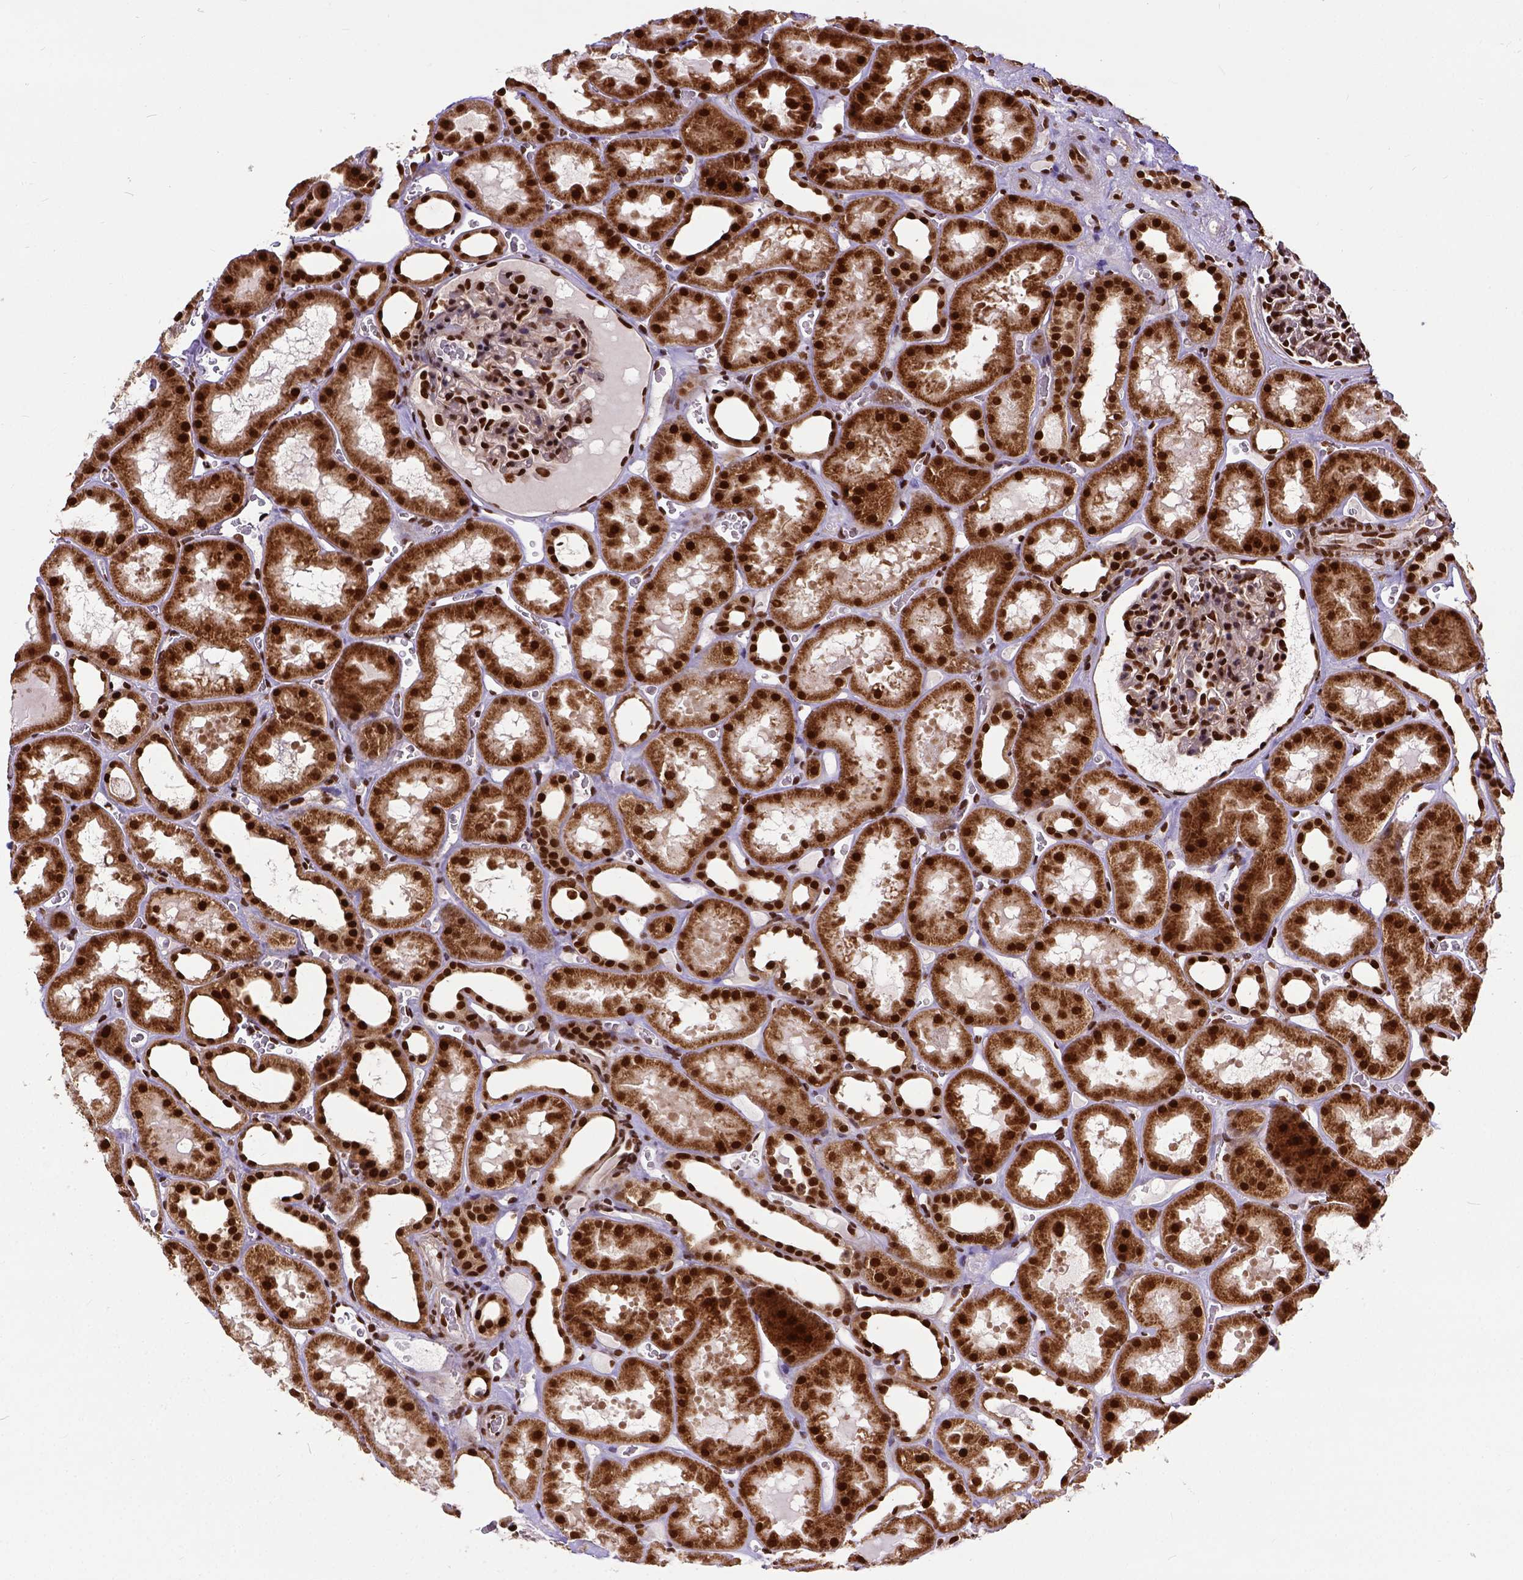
{"staining": {"intensity": "strong", "quantity": ">75%", "location": "nuclear"}, "tissue": "kidney", "cell_type": "Cells in glomeruli", "image_type": "normal", "snomed": [{"axis": "morphology", "description": "Normal tissue, NOS"}, {"axis": "topography", "description": "Kidney"}], "caption": "Cells in glomeruli exhibit strong nuclear expression in about >75% of cells in normal kidney. The staining is performed using DAB (3,3'-diaminobenzidine) brown chromogen to label protein expression. The nuclei are counter-stained blue using hematoxylin.", "gene": "NACC1", "patient": {"sex": "female", "age": 41}}